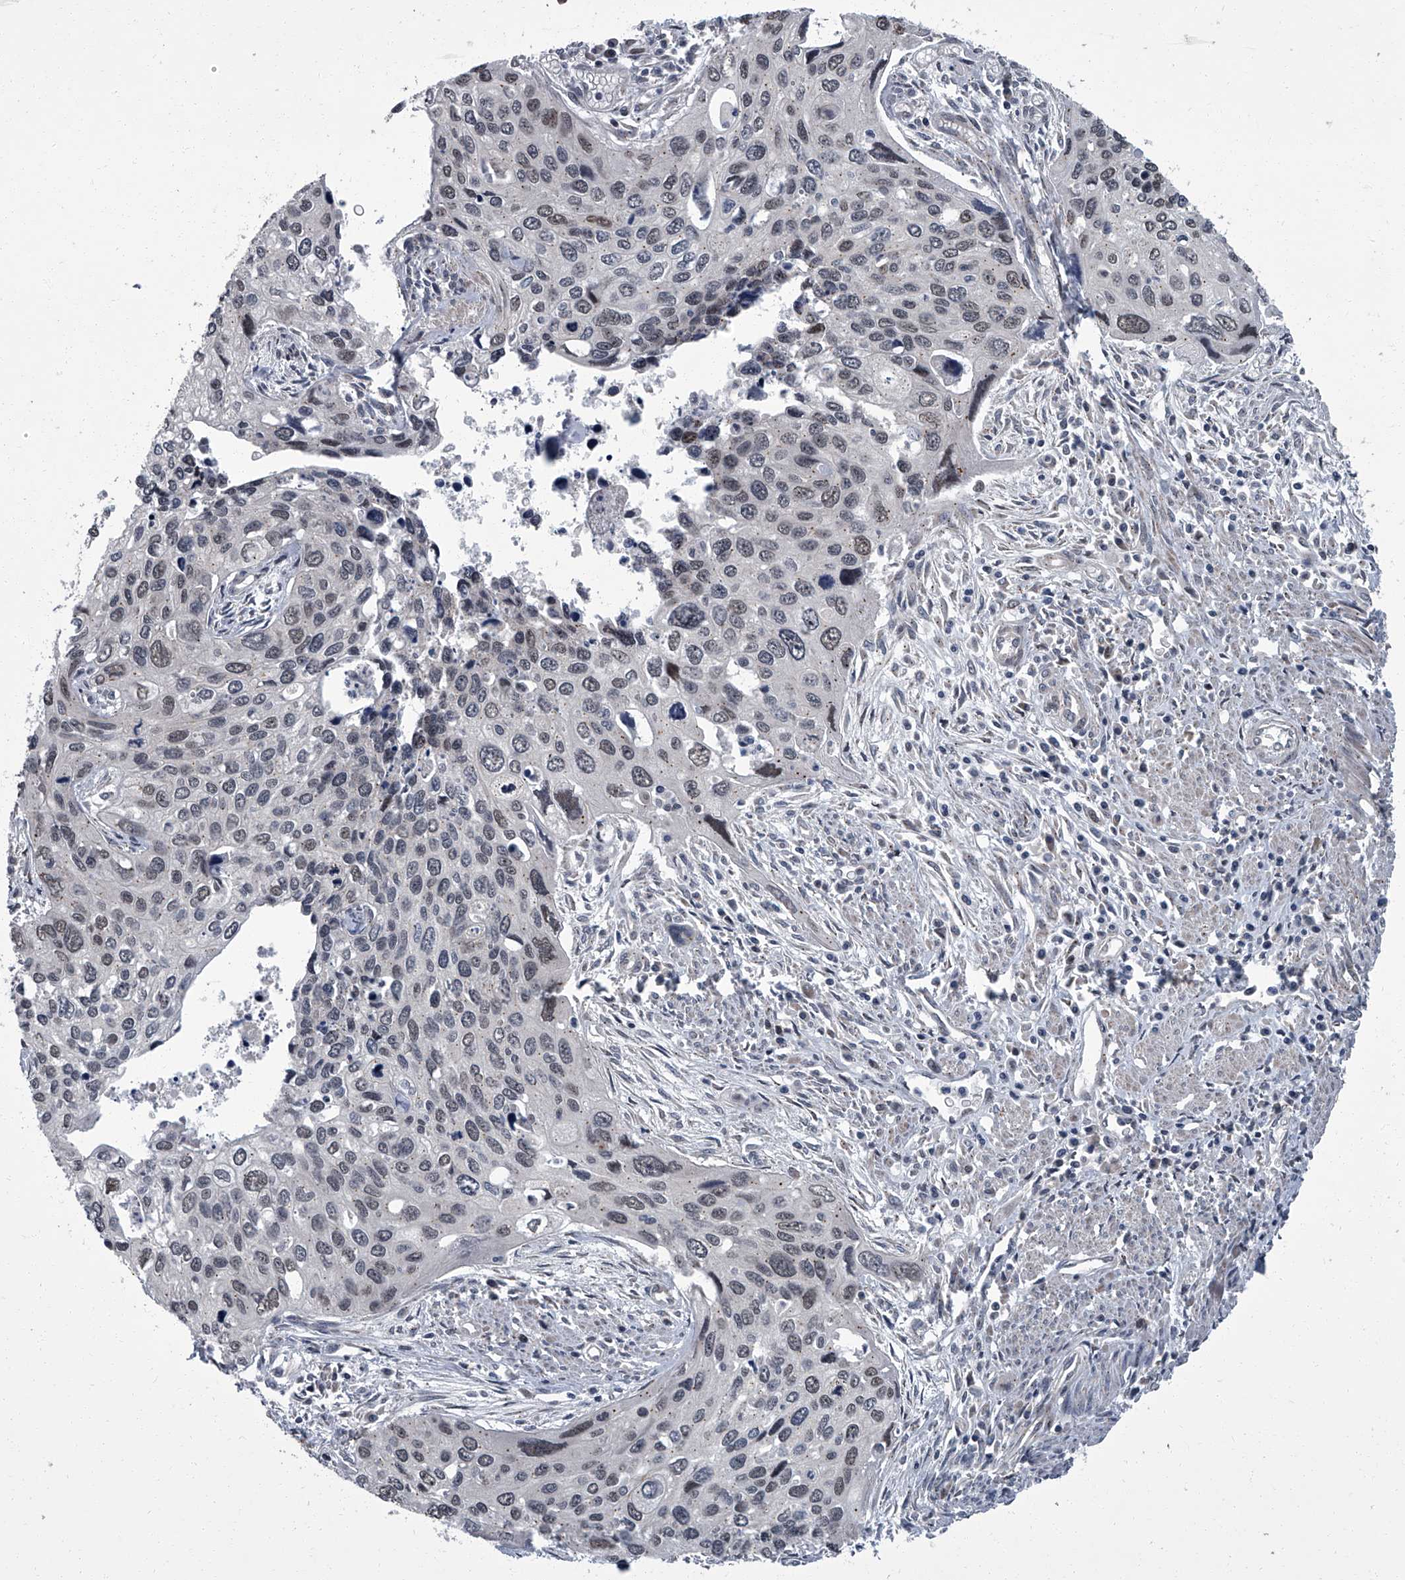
{"staining": {"intensity": "weak", "quantity": "25%-75%", "location": "nuclear"}, "tissue": "cervical cancer", "cell_type": "Tumor cells", "image_type": "cancer", "snomed": [{"axis": "morphology", "description": "Squamous cell carcinoma, NOS"}, {"axis": "topography", "description": "Cervix"}], "caption": "Immunohistochemical staining of human cervical cancer (squamous cell carcinoma) exhibits low levels of weak nuclear protein staining in approximately 25%-75% of tumor cells.", "gene": "ZNF274", "patient": {"sex": "female", "age": 55}}